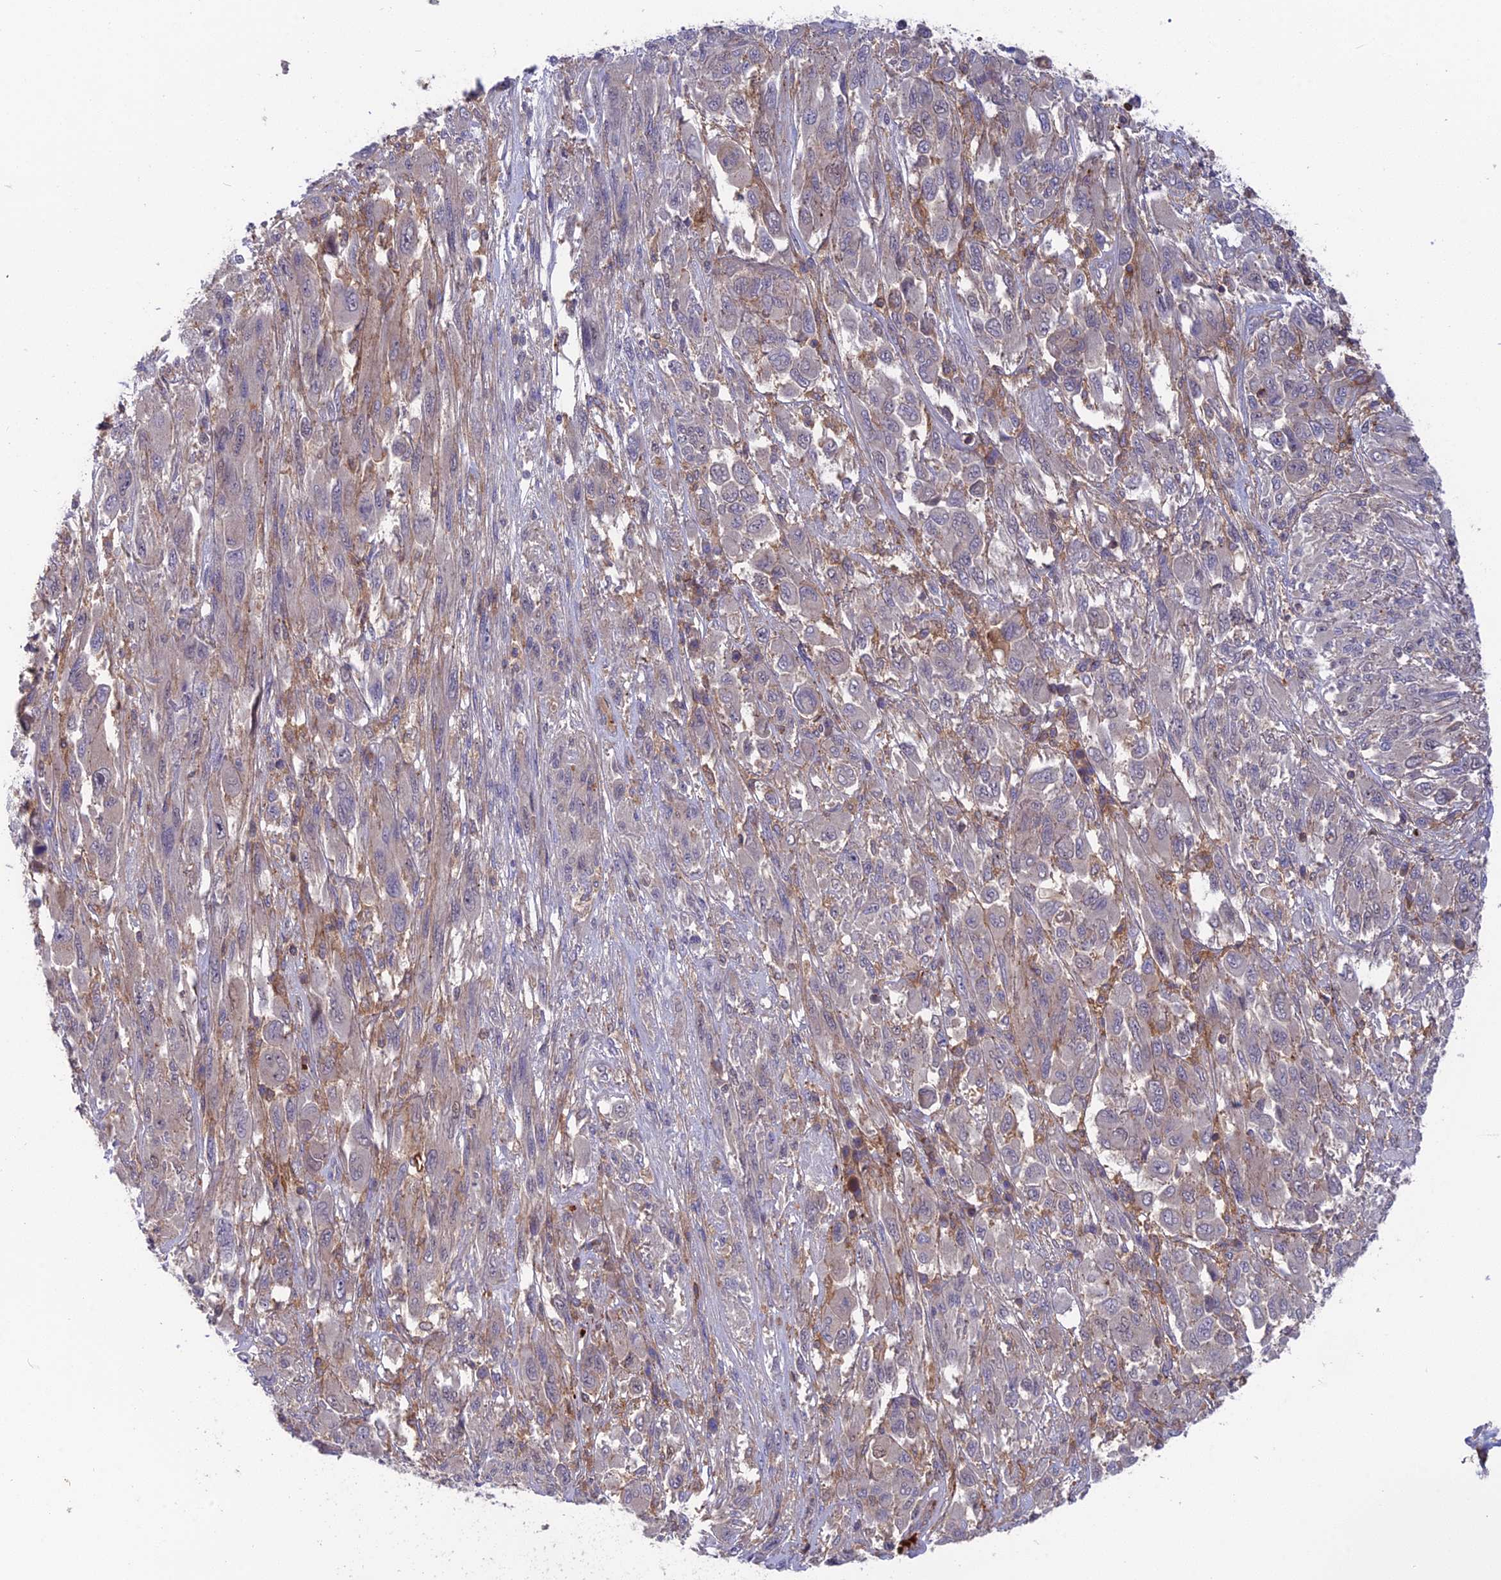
{"staining": {"intensity": "negative", "quantity": "none", "location": "none"}, "tissue": "melanoma", "cell_type": "Tumor cells", "image_type": "cancer", "snomed": [{"axis": "morphology", "description": "Malignant melanoma, NOS"}, {"axis": "topography", "description": "Skin"}], "caption": "IHC image of human melanoma stained for a protein (brown), which shows no positivity in tumor cells. (DAB (3,3'-diaminobenzidine) immunohistochemistry, high magnification).", "gene": "CPNE7", "patient": {"sex": "female", "age": 91}}